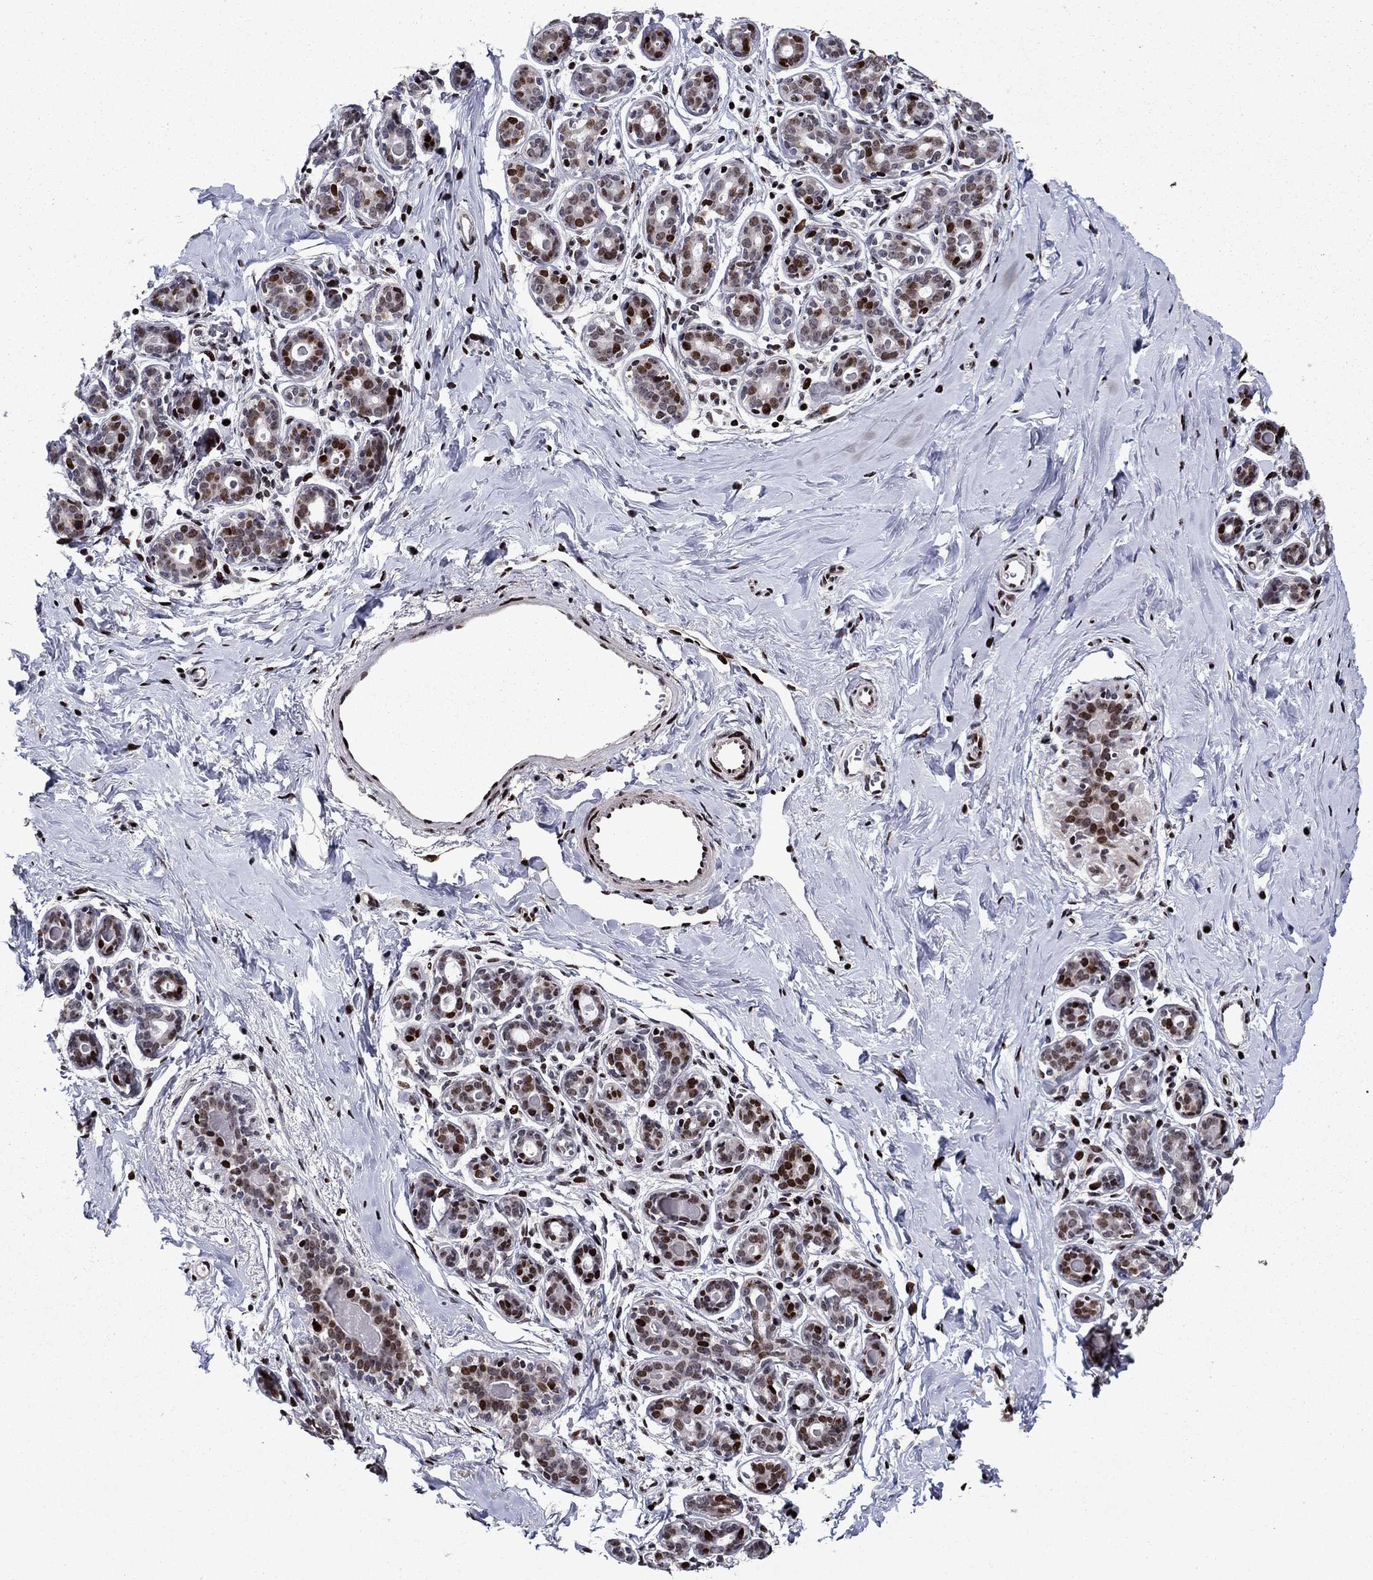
{"staining": {"intensity": "strong", "quantity": ">75%", "location": "nuclear"}, "tissue": "breast", "cell_type": "Adipocytes", "image_type": "normal", "snomed": [{"axis": "morphology", "description": "Normal tissue, NOS"}, {"axis": "topography", "description": "Skin"}, {"axis": "topography", "description": "Breast"}], "caption": "IHC (DAB) staining of benign breast reveals strong nuclear protein staining in about >75% of adipocytes.", "gene": "LIMK1", "patient": {"sex": "female", "age": 43}}